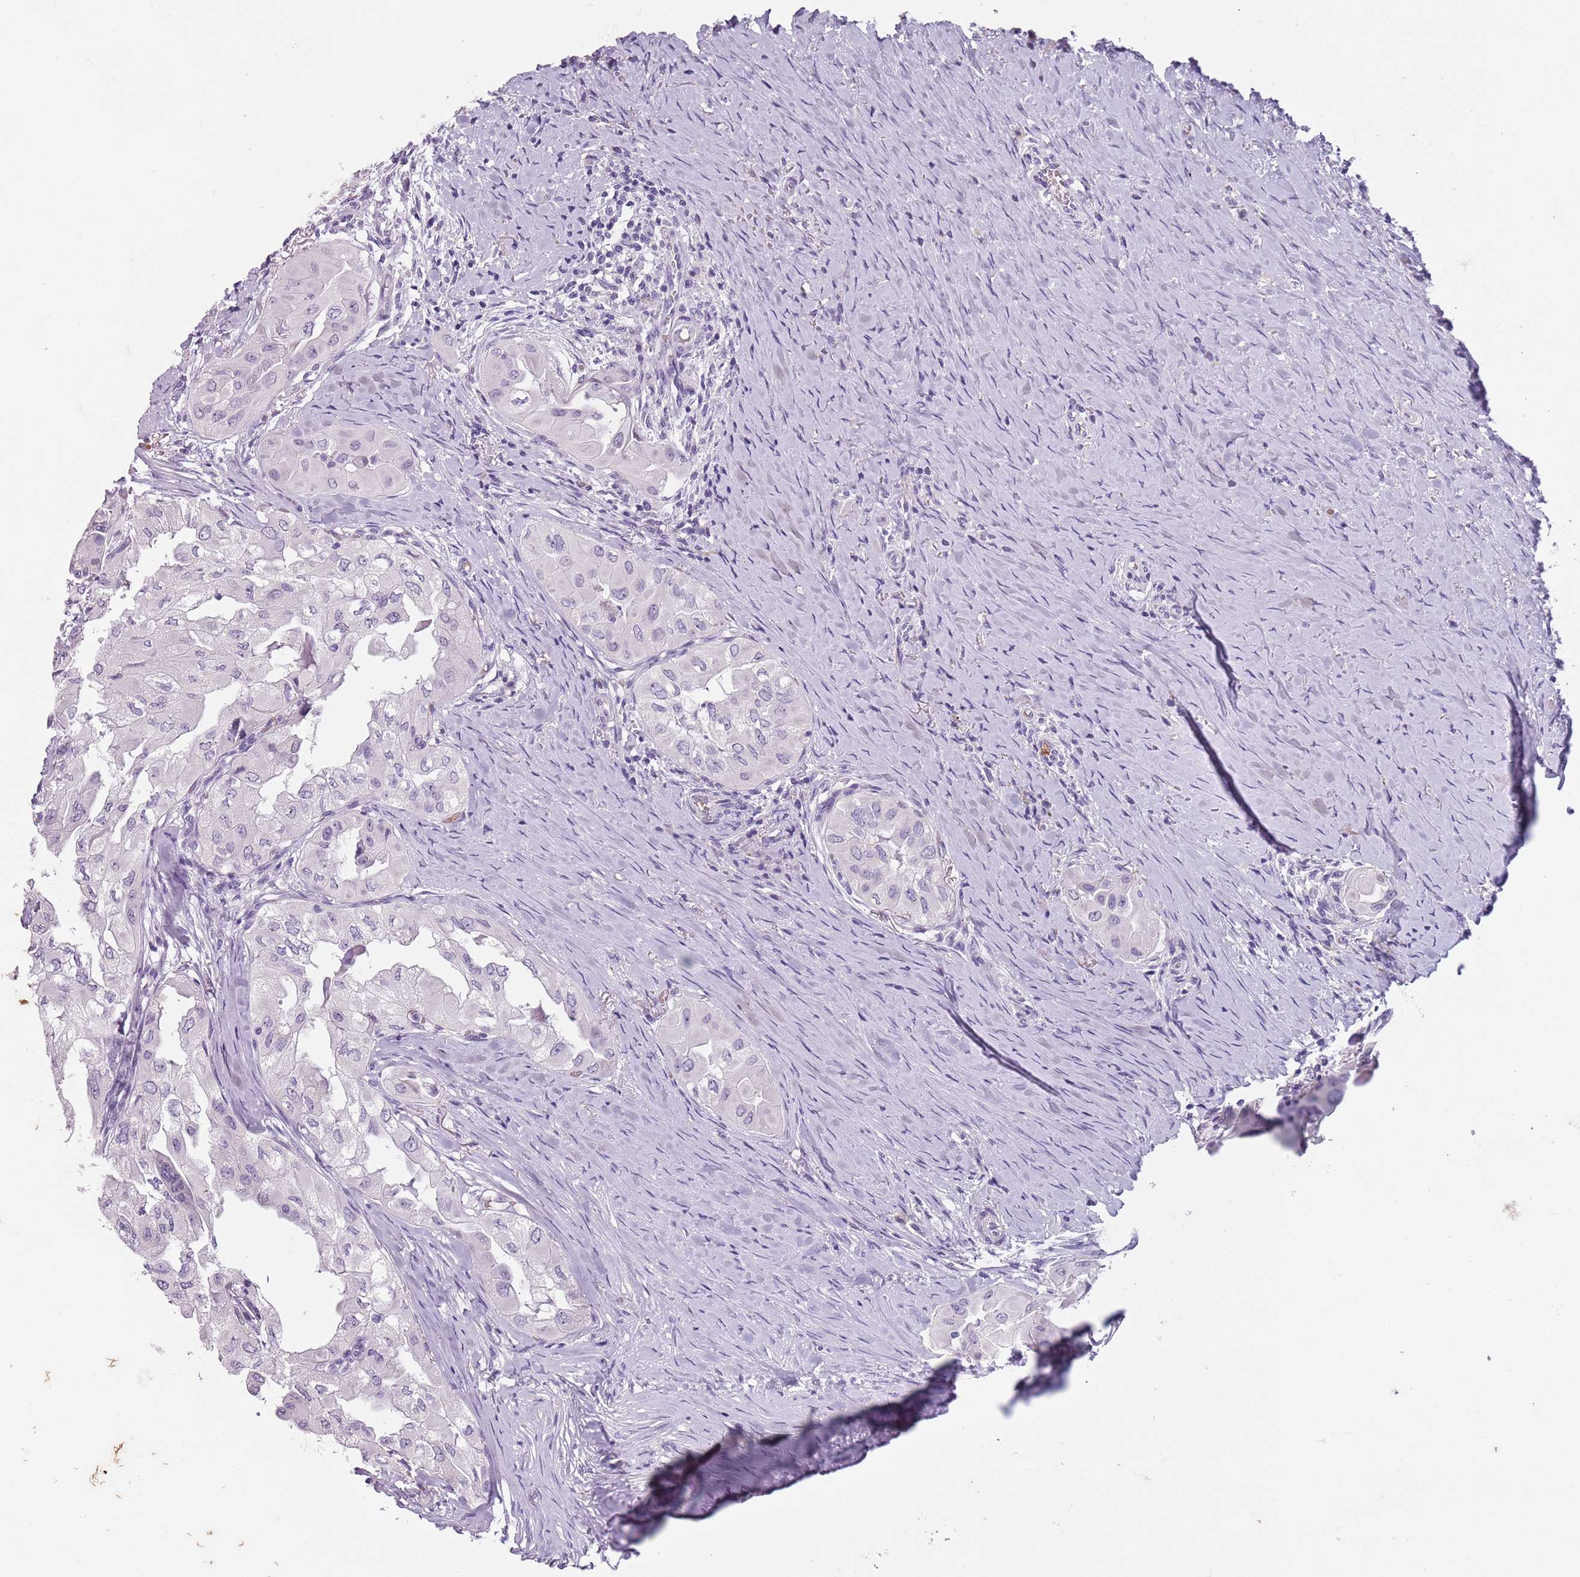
{"staining": {"intensity": "negative", "quantity": "none", "location": "none"}, "tissue": "thyroid cancer", "cell_type": "Tumor cells", "image_type": "cancer", "snomed": [{"axis": "morphology", "description": "Papillary adenocarcinoma, NOS"}, {"axis": "topography", "description": "Thyroid gland"}], "caption": "An immunohistochemistry image of thyroid cancer (papillary adenocarcinoma) is shown. There is no staining in tumor cells of thyroid cancer (papillary adenocarcinoma). (Brightfield microscopy of DAB (3,3'-diaminobenzidine) immunohistochemistry (IHC) at high magnification).", "gene": "SPESP1", "patient": {"sex": "female", "age": 59}}